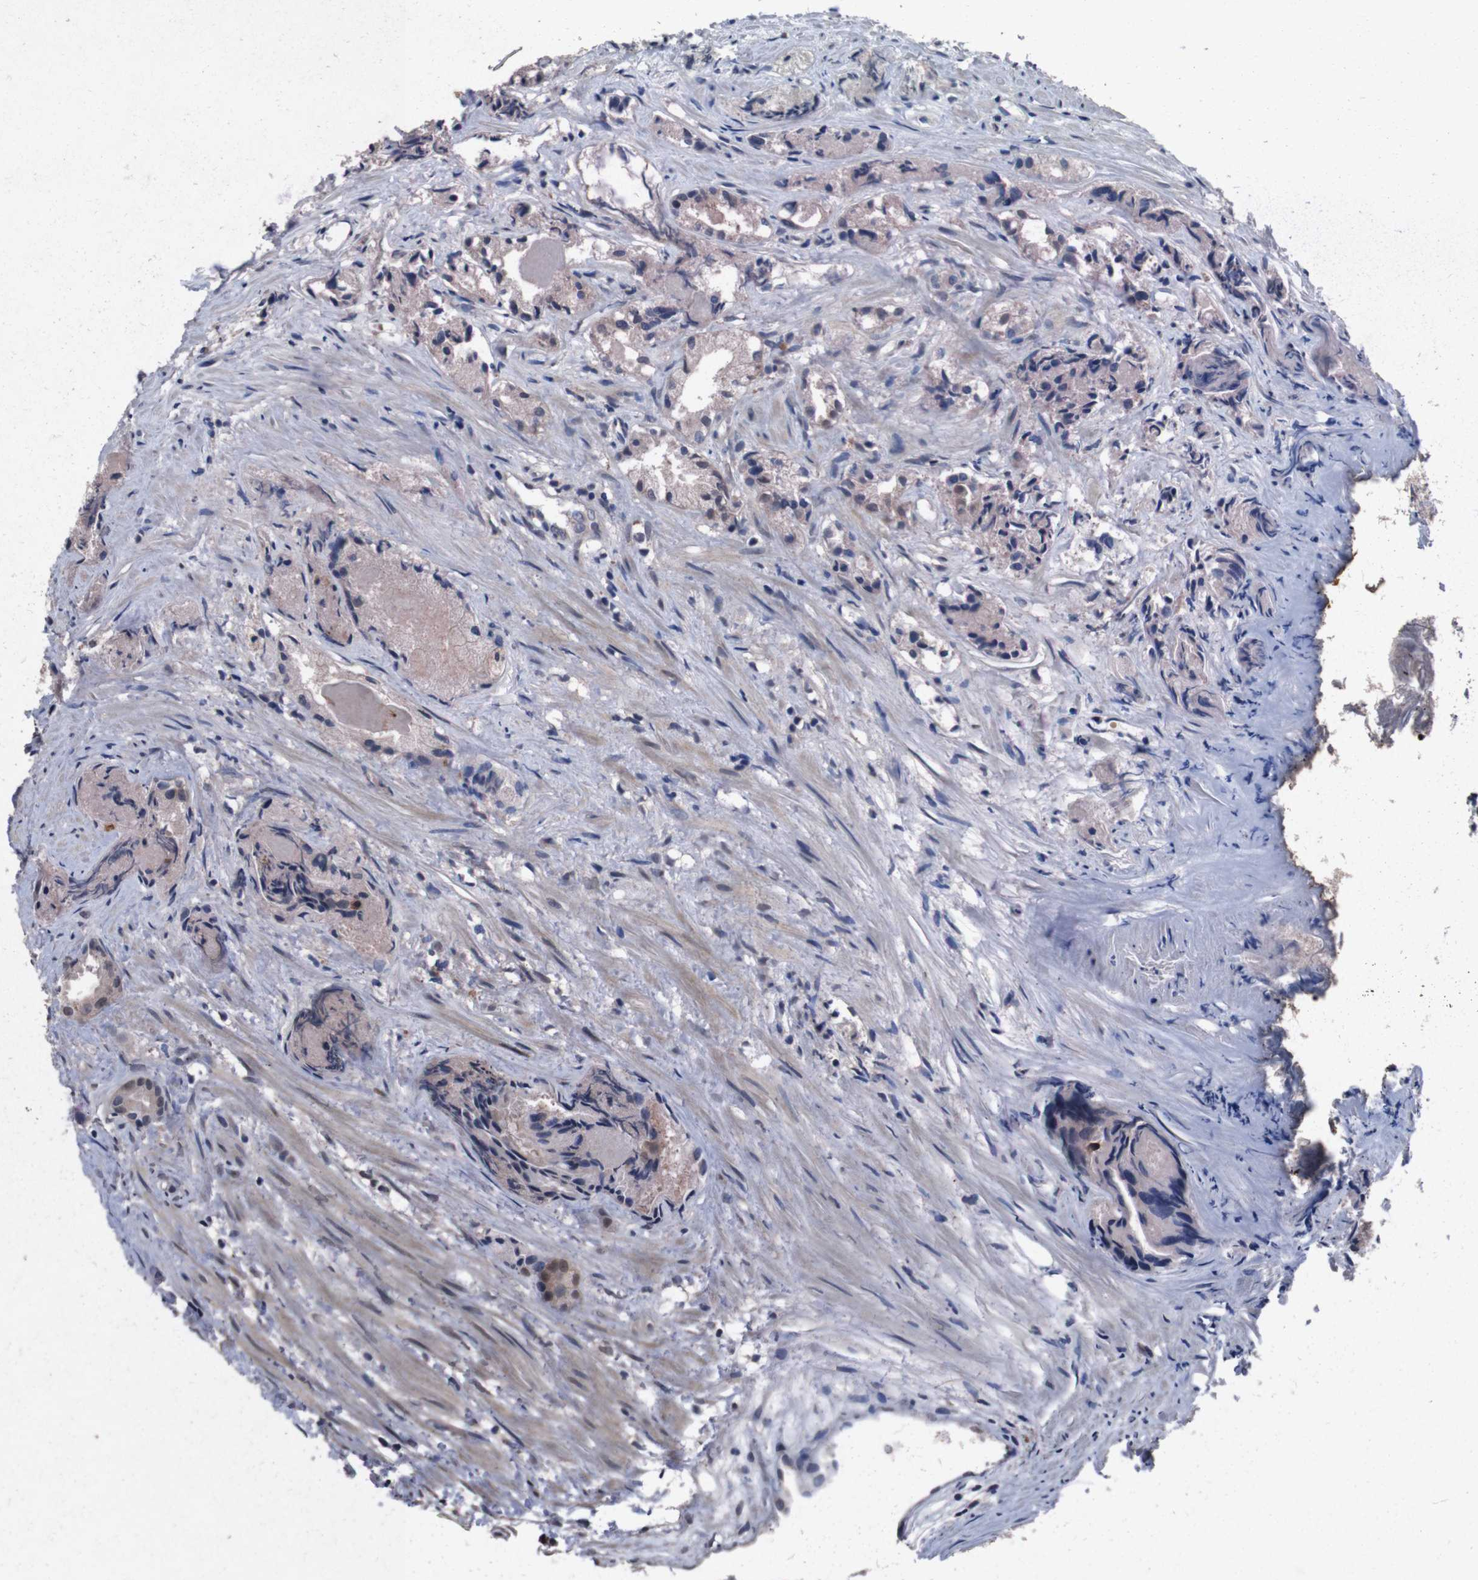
{"staining": {"intensity": "negative", "quantity": "none", "location": "none"}, "tissue": "prostate cancer", "cell_type": "Tumor cells", "image_type": "cancer", "snomed": [{"axis": "morphology", "description": "Adenocarcinoma, Low grade"}, {"axis": "topography", "description": "Prostate"}], "caption": "A photomicrograph of human prostate cancer (low-grade adenocarcinoma) is negative for staining in tumor cells.", "gene": "AKT3", "patient": {"sex": "male", "age": 72}}